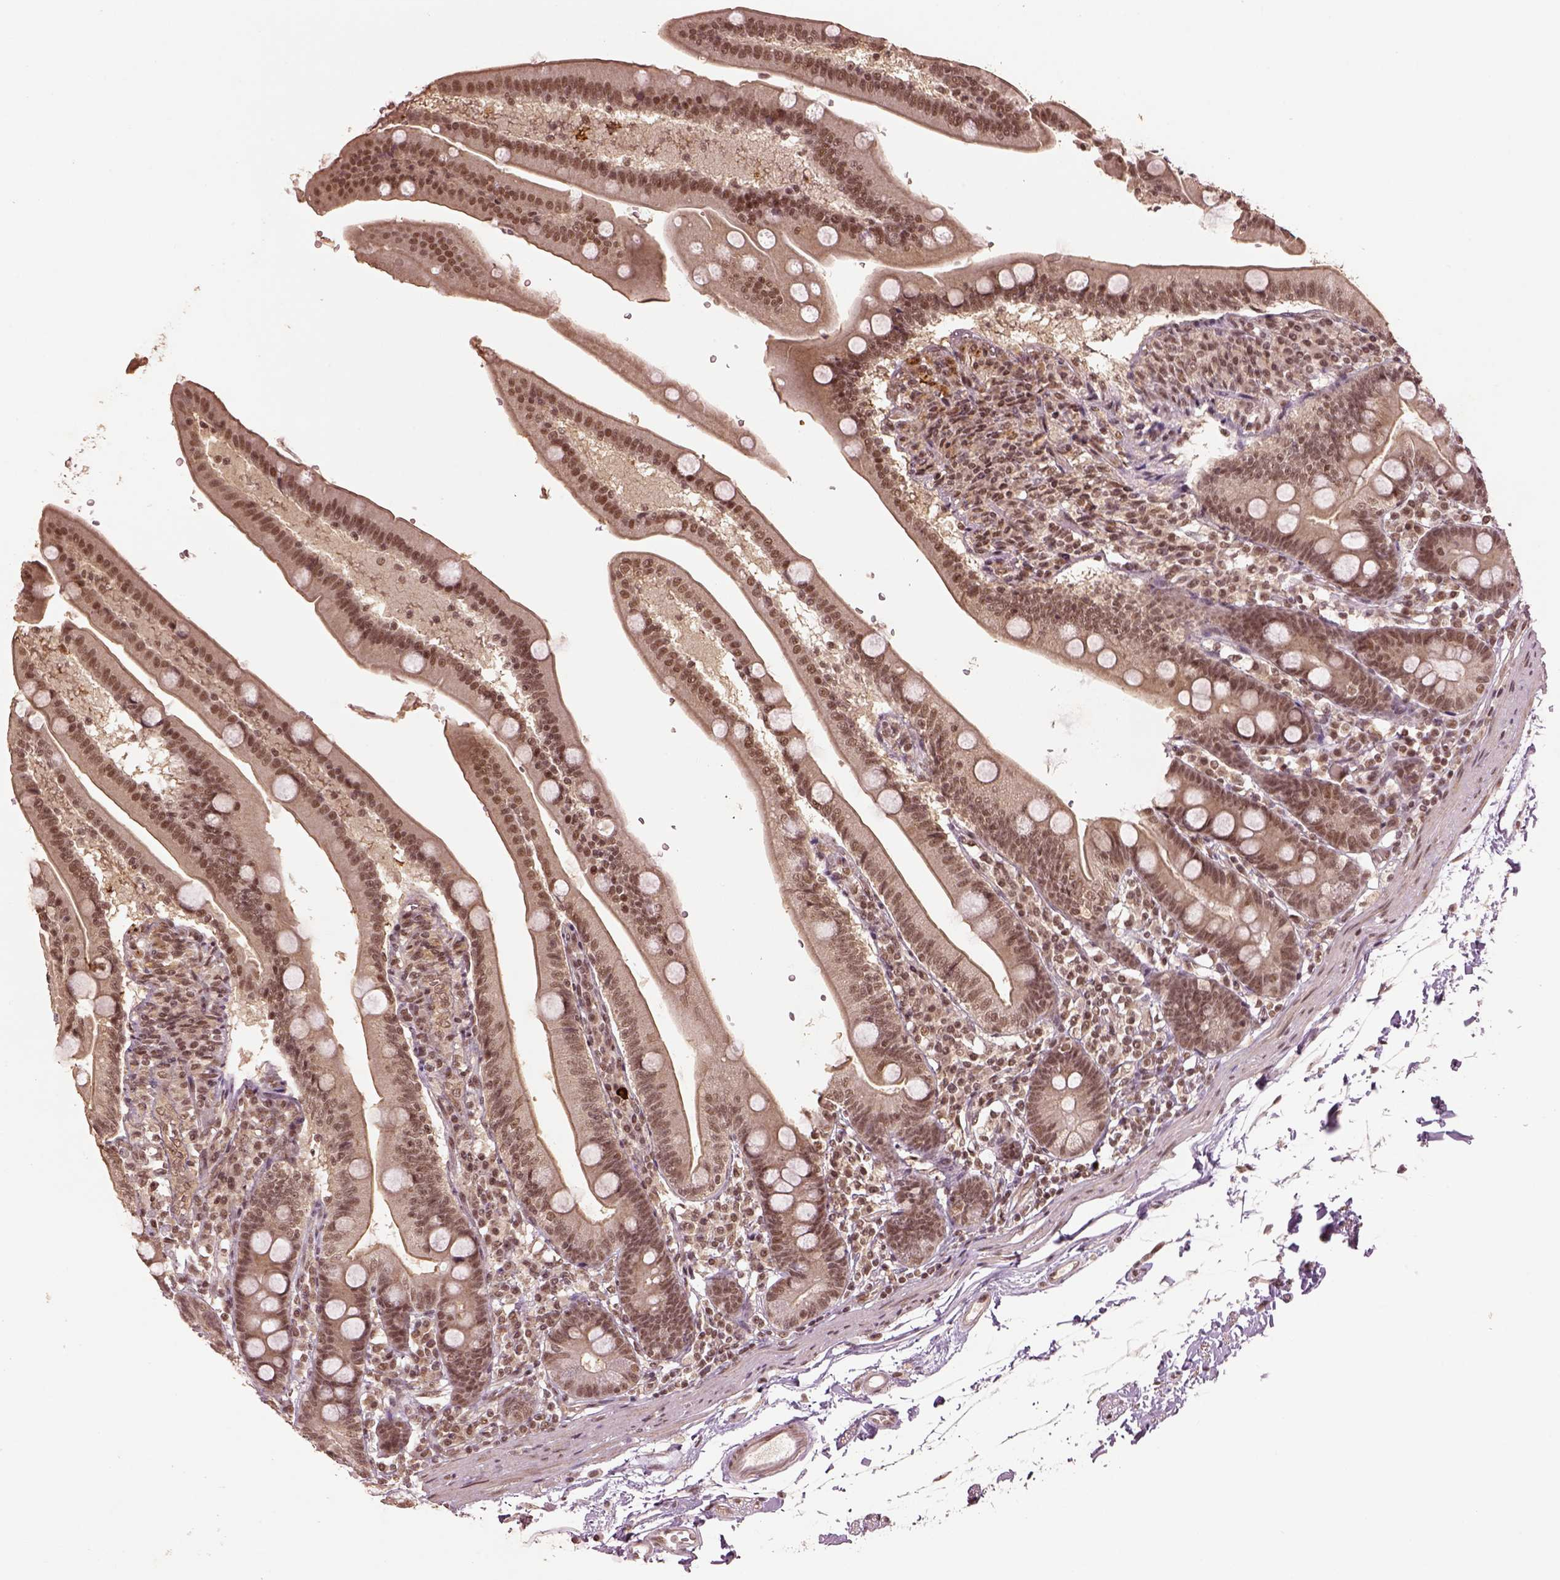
{"staining": {"intensity": "moderate", "quantity": ">75%", "location": "cytoplasmic/membranous,nuclear"}, "tissue": "duodenum", "cell_type": "Glandular cells", "image_type": "normal", "snomed": [{"axis": "morphology", "description": "Normal tissue, NOS"}, {"axis": "topography", "description": "Duodenum"}], "caption": "DAB (3,3'-diaminobenzidine) immunohistochemical staining of unremarkable human duodenum demonstrates moderate cytoplasmic/membranous,nuclear protein positivity in about >75% of glandular cells. (DAB = brown stain, brightfield microscopy at high magnification).", "gene": "BRD9", "patient": {"sex": "female", "age": 67}}